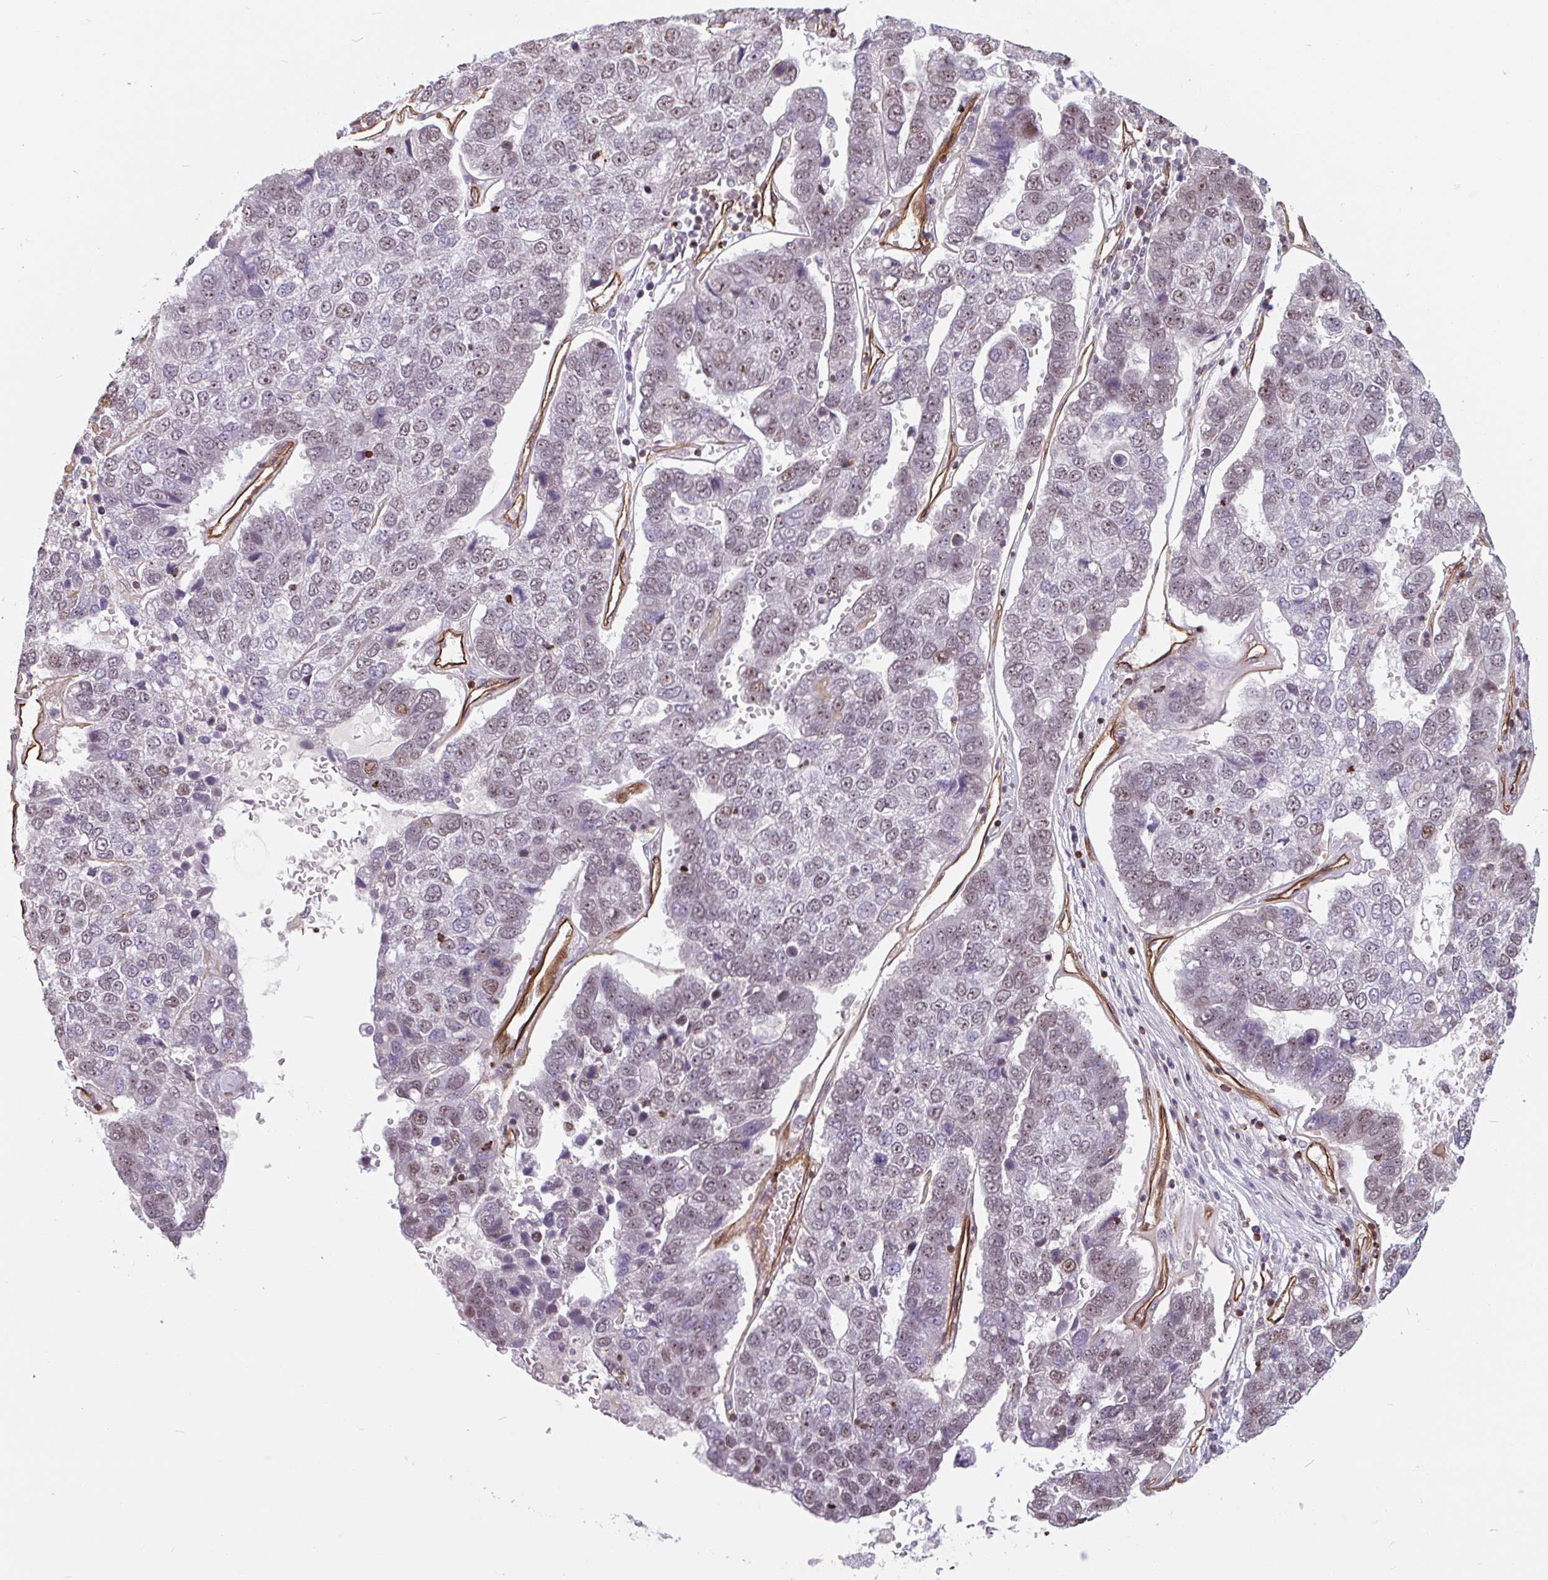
{"staining": {"intensity": "weak", "quantity": "25%-75%", "location": "nuclear"}, "tissue": "pancreatic cancer", "cell_type": "Tumor cells", "image_type": "cancer", "snomed": [{"axis": "morphology", "description": "Adenocarcinoma, NOS"}, {"axis": "topography", "description": "Pancreas"}], "caption": "Immunohistochemical staining of human adenocarcinoma (pancreatic) reveals low levels of weak nuclear protein expression in approximately 25%-75% of tumor cells.", "gene": "ZNF689", "patient": {"sex": "female", "age": 61}}